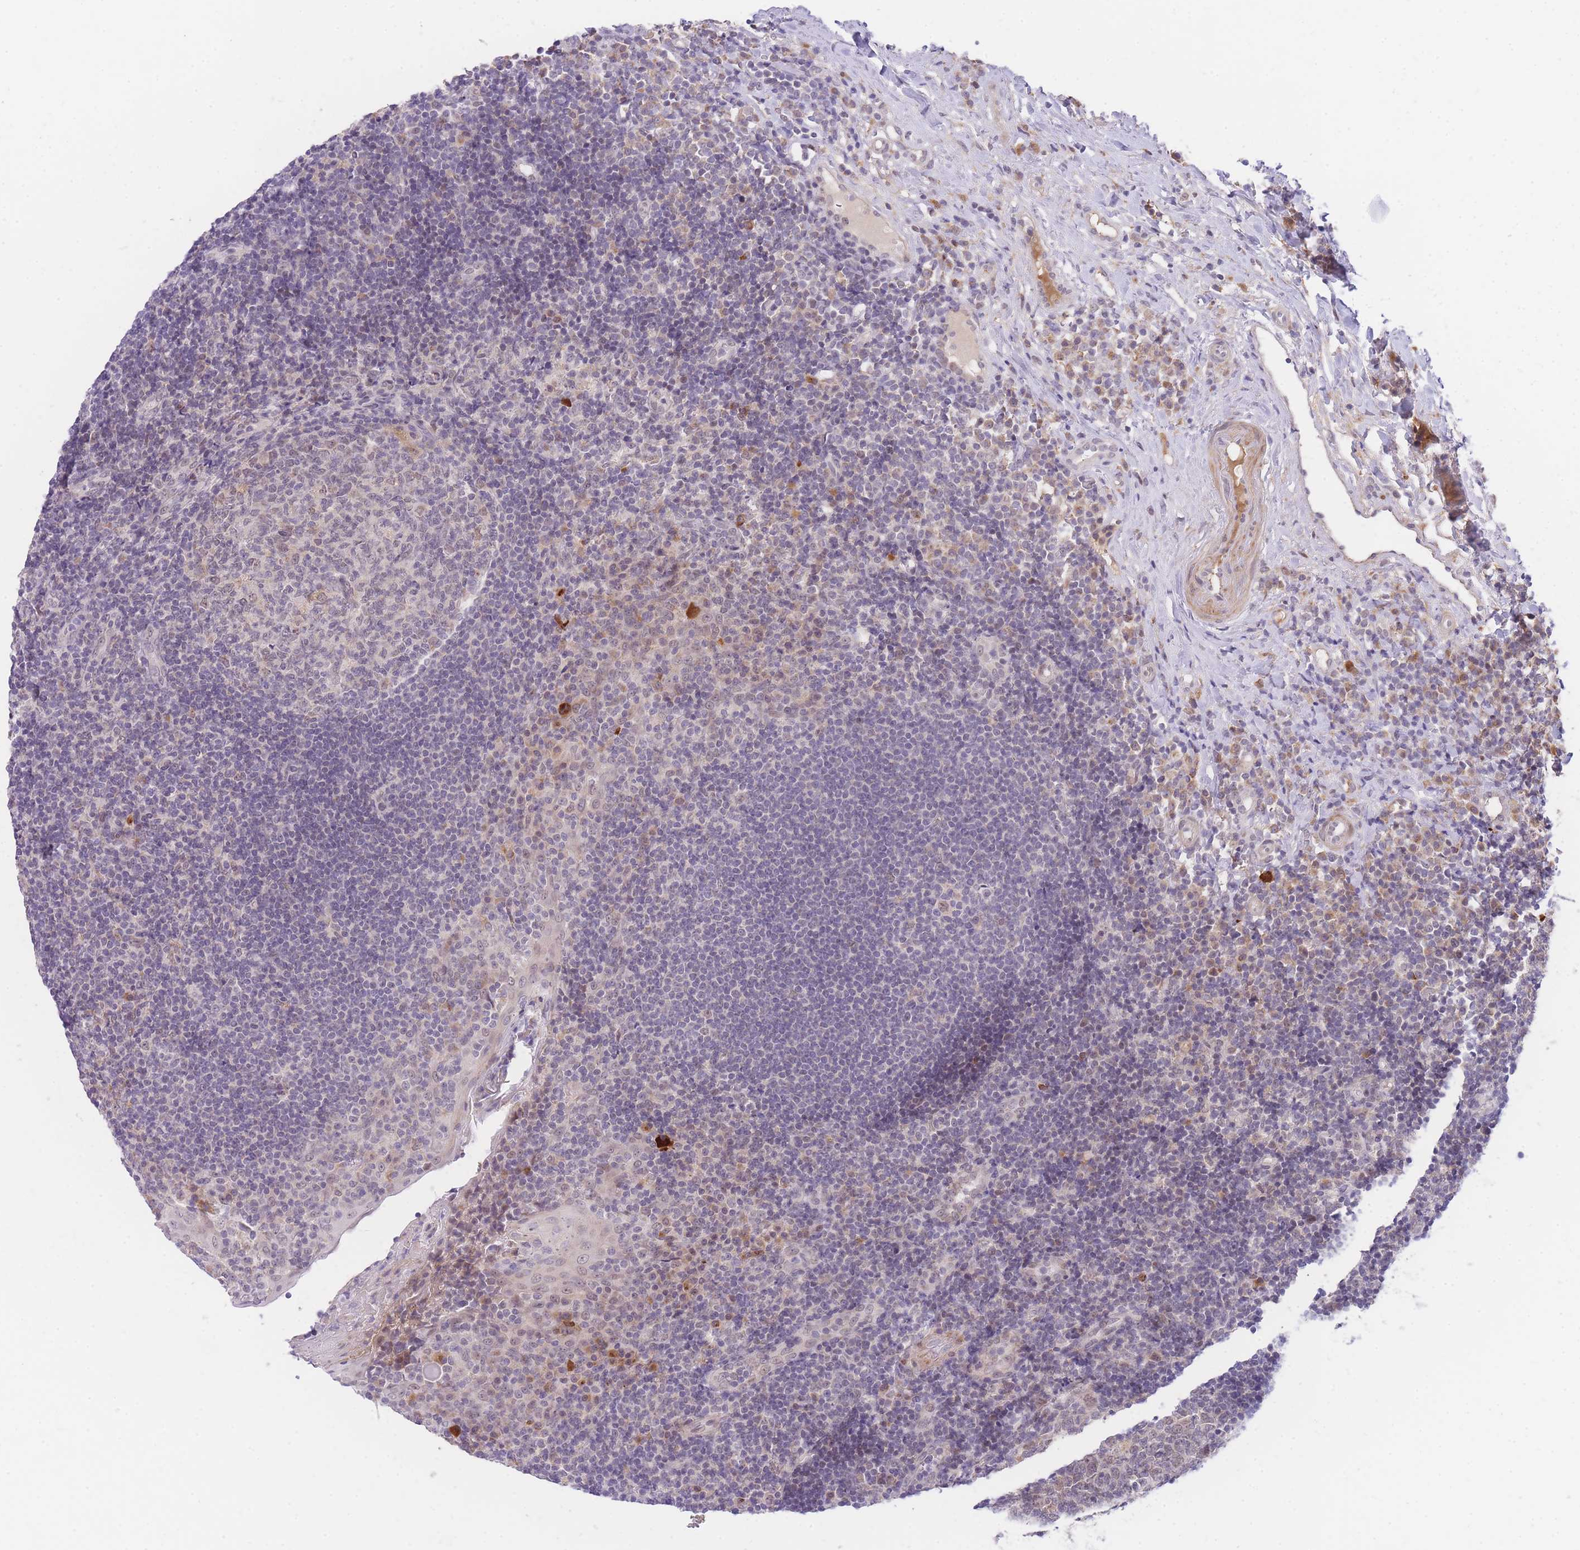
{"staining": {"intensity": "weak", "quantity": "<25%", "location": "nuclear"}, "tissue": "tonsil", "cell_type": "Germinal center cells", "image_type": "normal", "snomed": [{"axis": "morphology", "description": "Normal tissue, NOS"}, {"axis": "topography", "description": "Tonsil"}], "caption": "Immunohistochemistry (IHC) photomicrograph of normal human tonsil stained for a protein (brown), which reveals no positivity in germinal center cells. Nuclei are stained in blue.", "gene": "SLC25A33", "patient": {"sex": "female", "age": 40}}